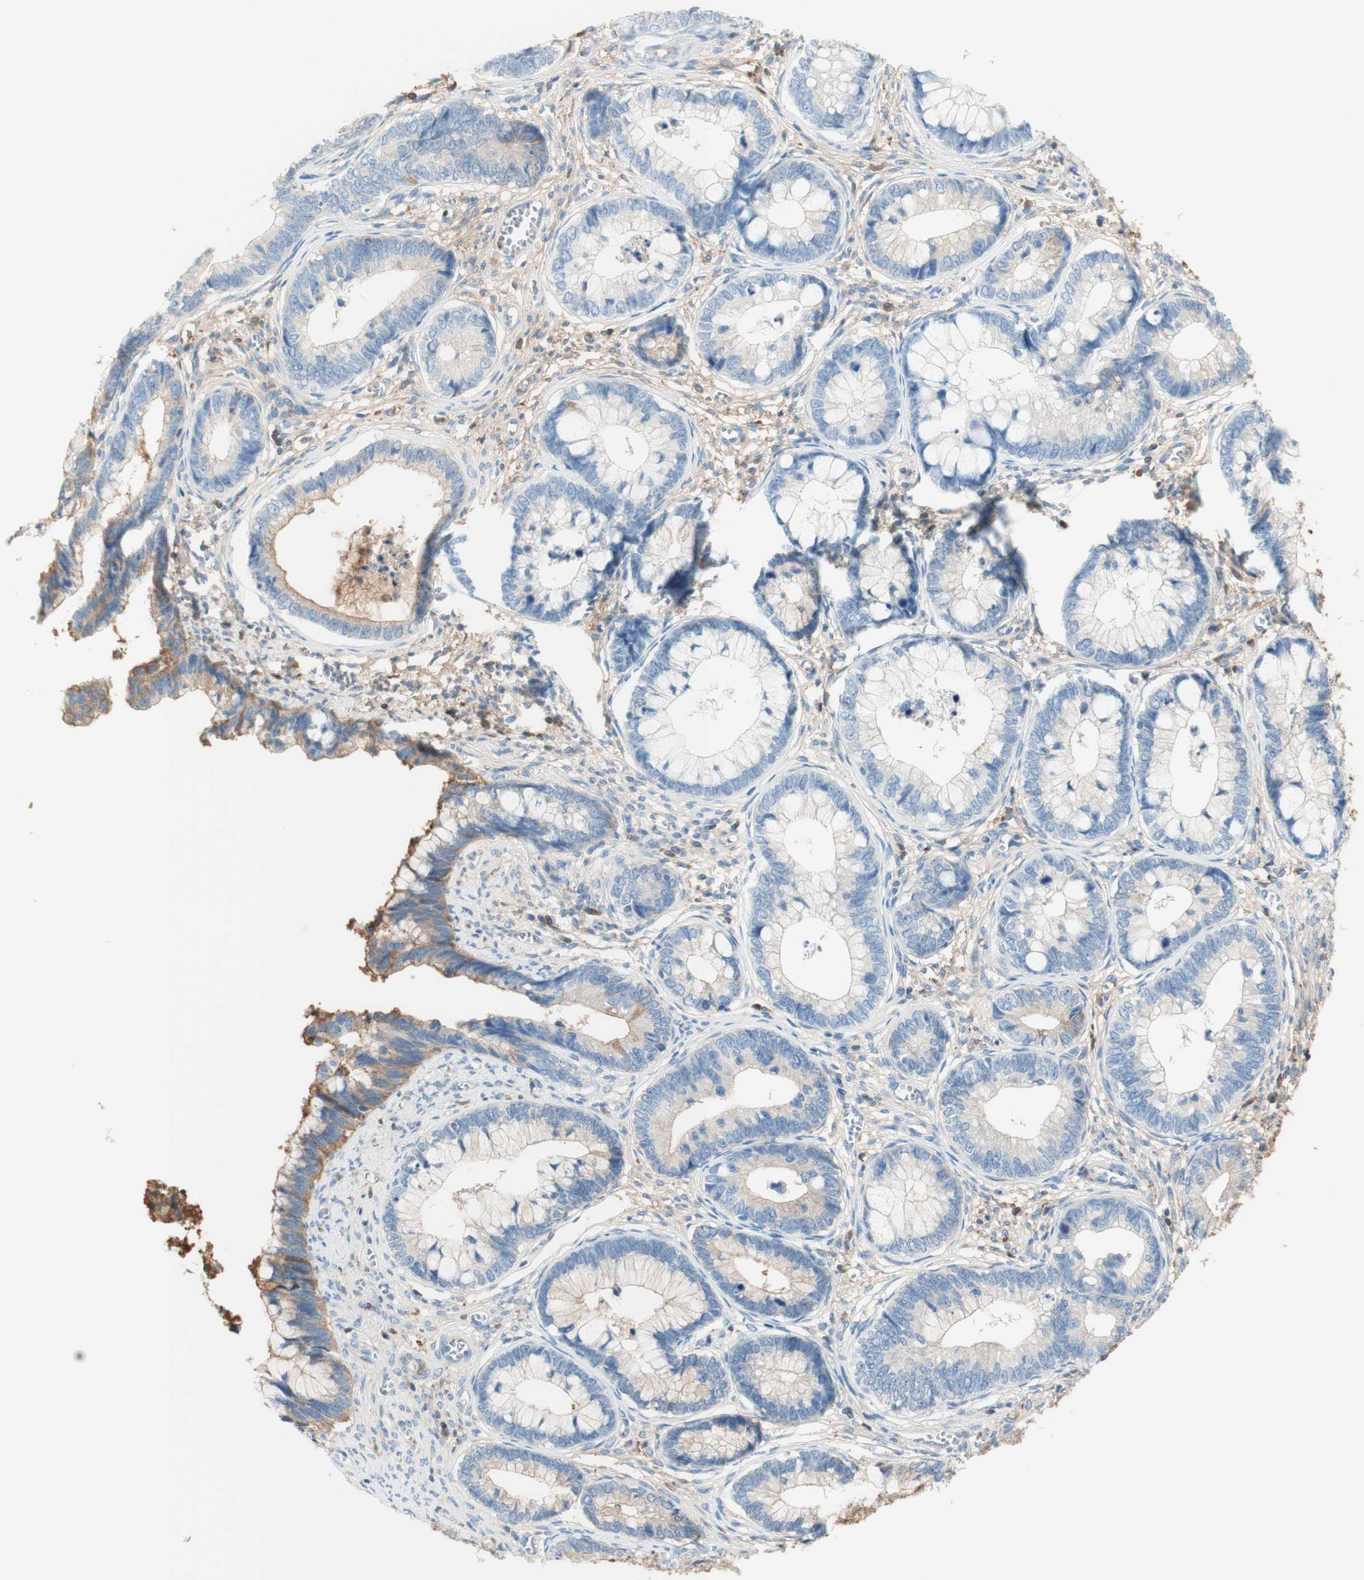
{"staining": {"intensity": "moderate", "quantity": "<25%", "location": "cytoplasmic/membranous"}, "tissue": "cervical cancer", "cell_type": "Tumor cells", "image_type": "cancer", "snomed": [{"axis": "morphology", "description": "Adenocarcinoma, NOS"}, {"axis": "topography", "description": "Cervix"}], "caption": "Immunohistochemical staining of human cervical cancer exhibits low levels of moderate cytoplasmic/membranous positivity in about <25% of tumor cells. Nuclei are stained in blue.", "gene": "KNG1", "patient": {"sex": "female", "age": 44}}